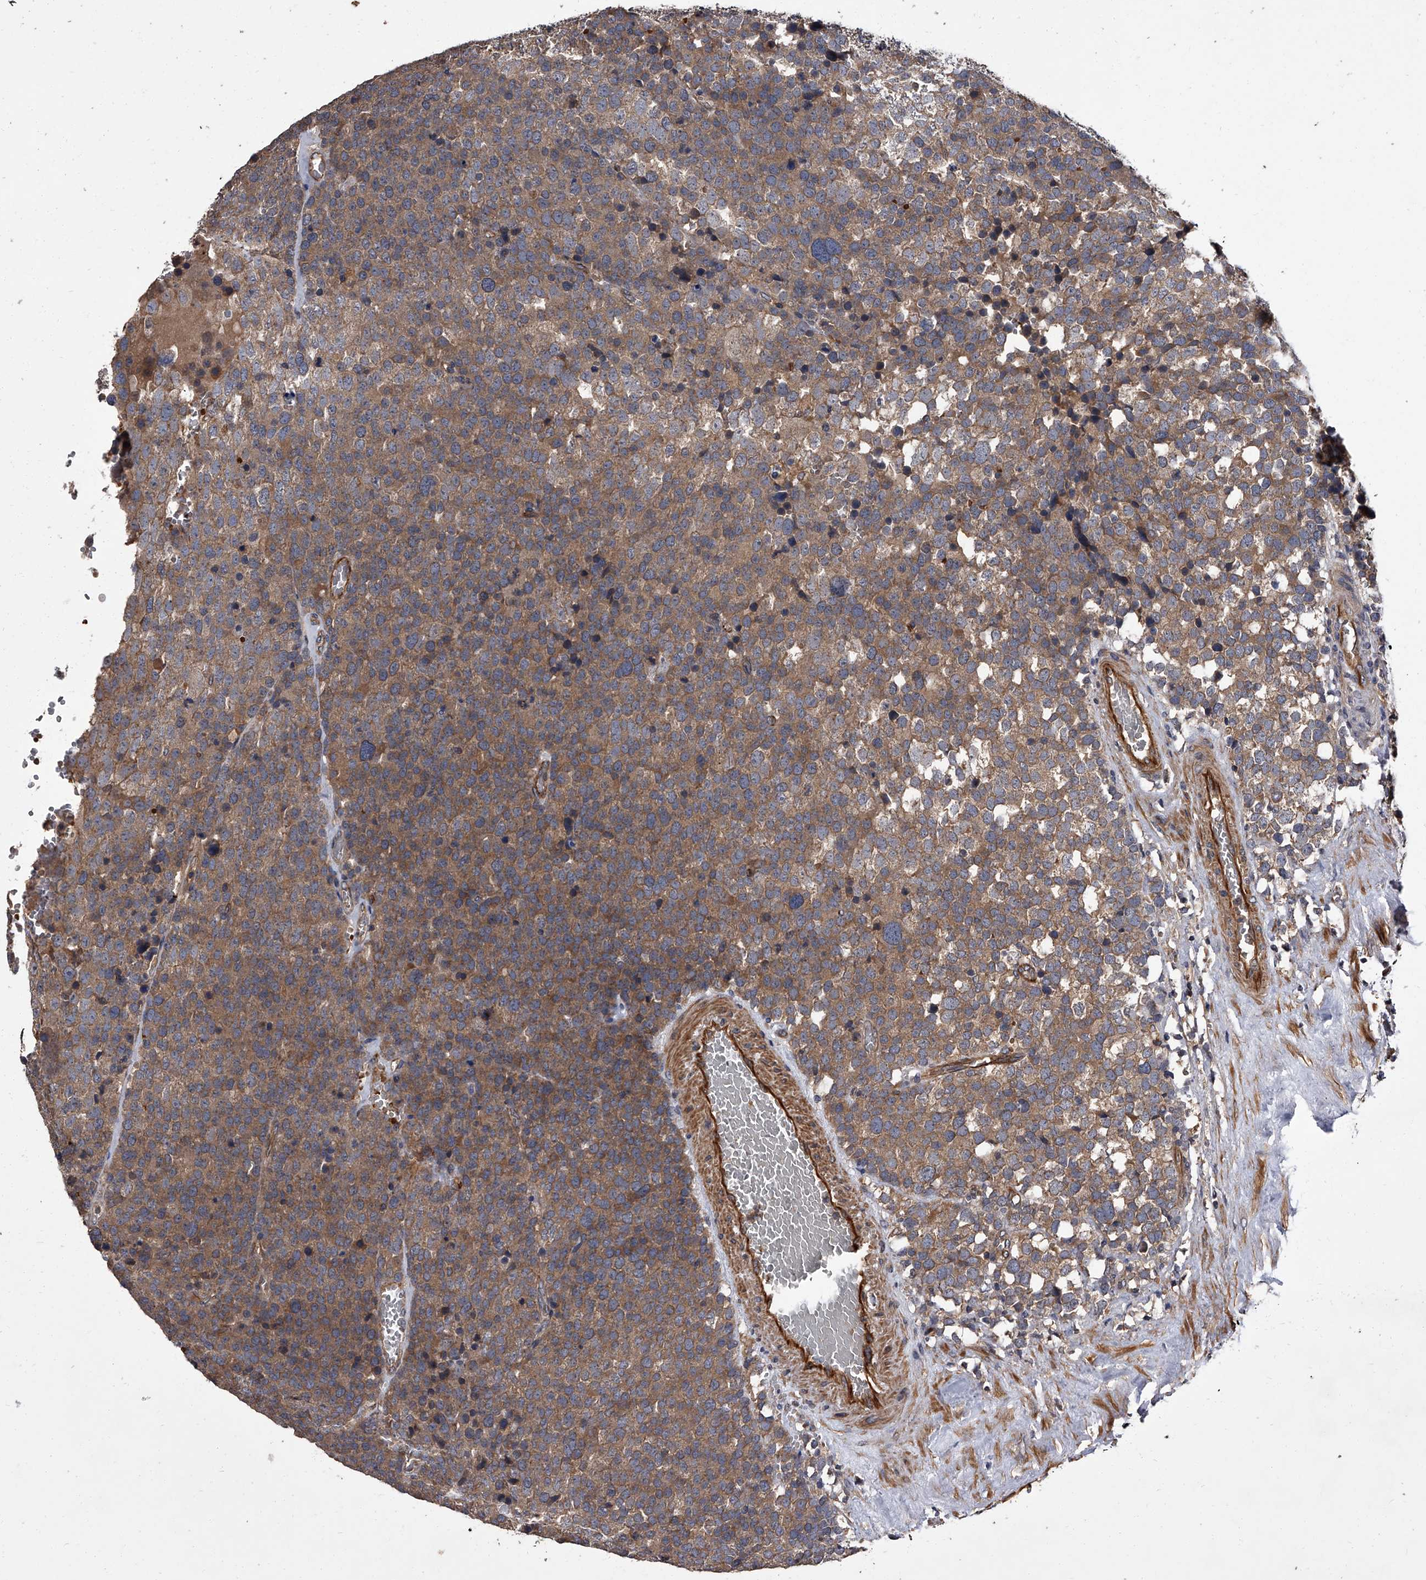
{"staining": {"intensity": "moderate", "quantity": ">75%", "location": "cytoplasmic/membranous"}, "tissue": "testis cancer", "cell_type": "Tumor cells", "image_type": "cancer", "snomed": [{"axis": "morphology", "description": "Seminoma, NOS"}, {"axis": "topography", "description": "Testis"}], "caption": "Moderate cytoplasmic/membranous staining is appreciated in approximately >75% of tumor cells in testis seminoma.", "gene": "STK36", "patient": {"sex": "male", "age": 71}}